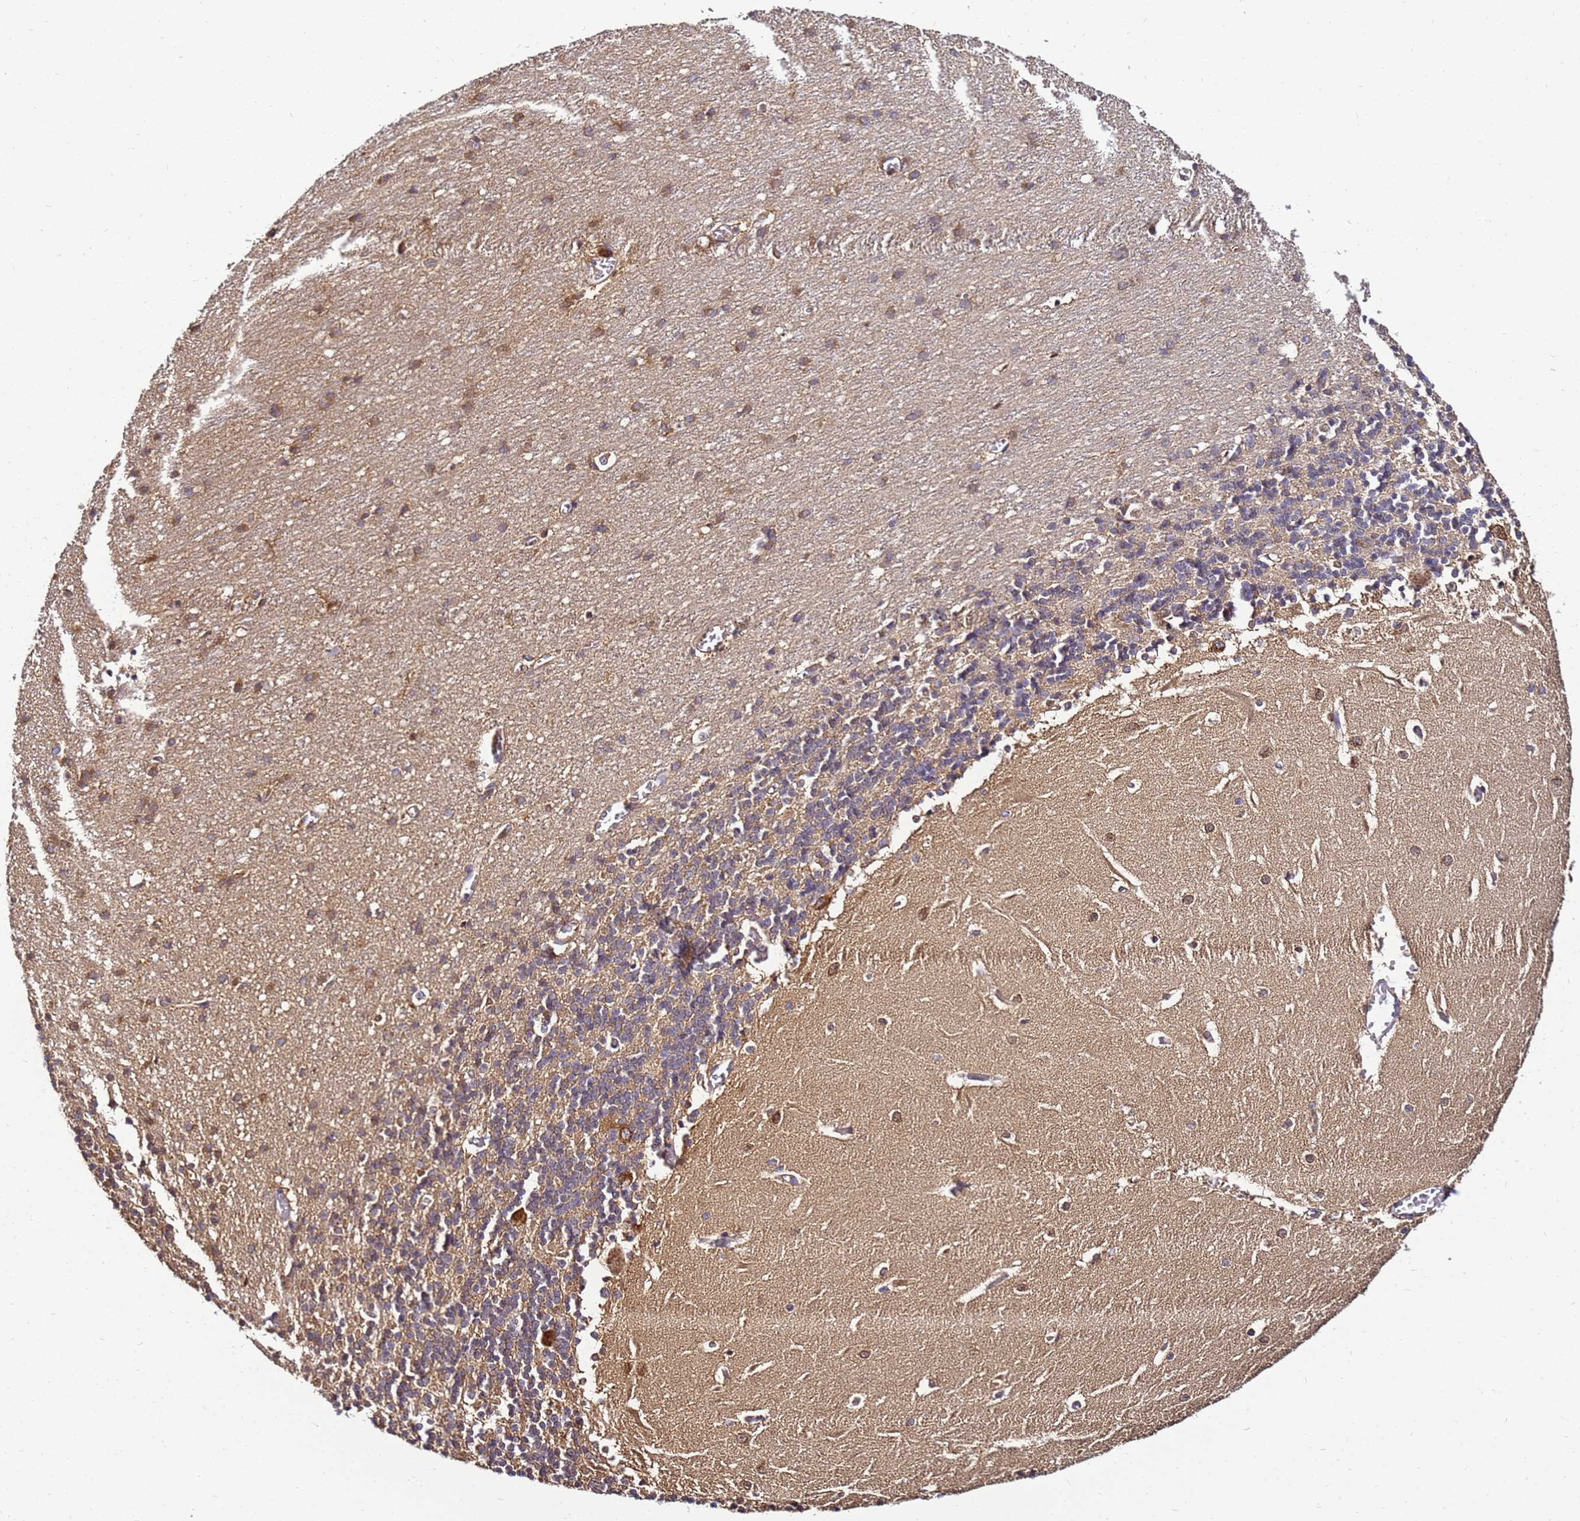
{"staining": {"intensity": "moderate", "quantity": "<25%", "location": "cytoplasmic/membranous"}, "tissue": "cerebellum", "cell_type": "Cells in granular layer", "image_type": "normal", "snomed": [{"axis": "morphology", "description": "Normal tissue, NOS"}, {"axis": "topography", "description": "Cerebellum"}], "caption": "Protein expression analysis of unremarkable human cerebellum reveals moderate cytoplasmic/membranous positivity in about <25% of cells in granular layer.", "gene": "NARS1", "patient": {"sex": "male", "age": 37}}